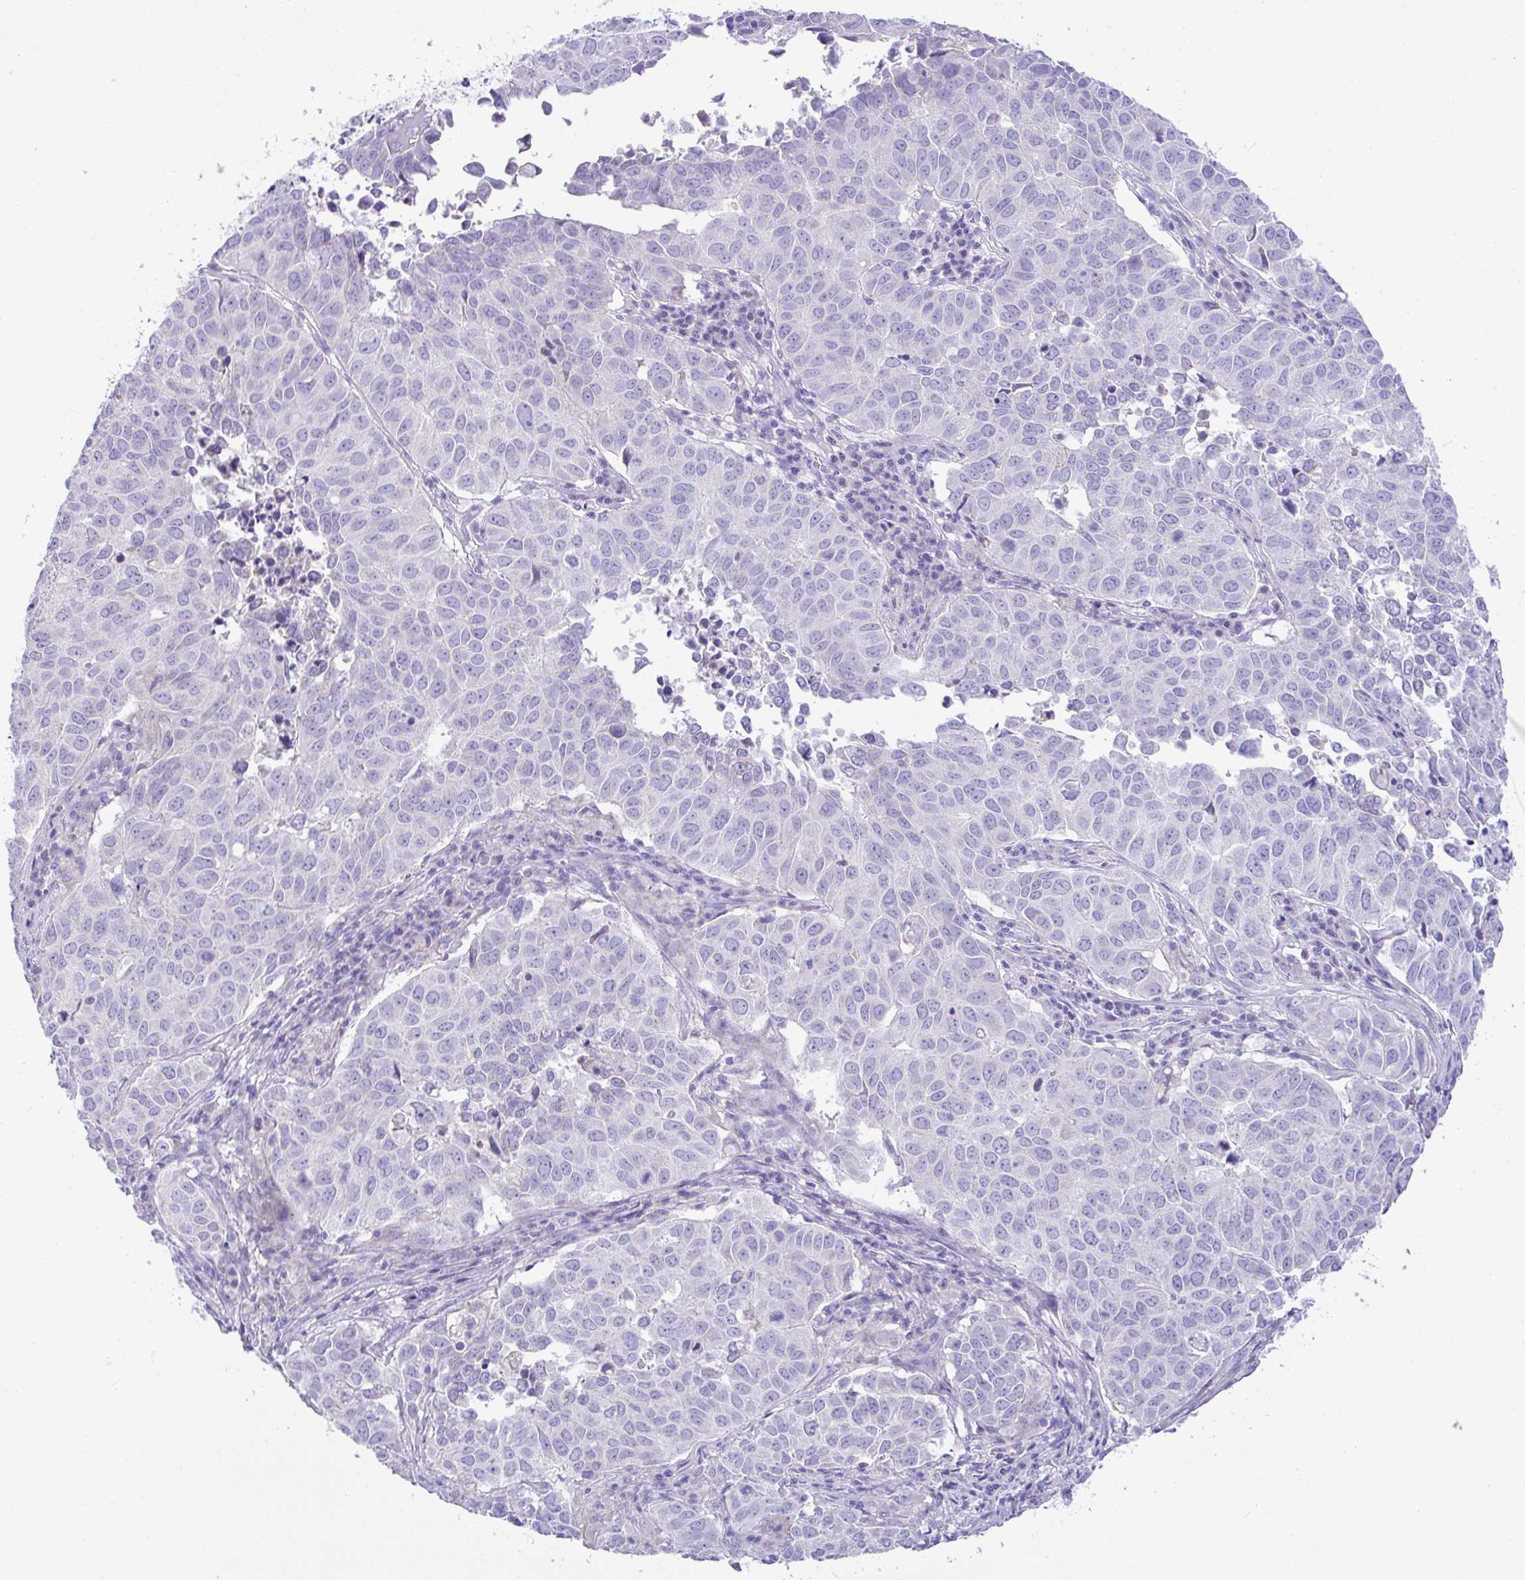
{"staining": {"intensity": "negative", "quantity": "none", "location": "none"}, "tissue": "lung cancer", "cell_type": "Tumor cells", "image_type": "cancer", "snomed": [{"axis": "morphology", "description": "Adenocarcinoma, NOS"}, {"axis": "topography", "description": "Lung"}], "caption": "Lung cancer stained for a protein using immunohistochemistry shows no staining tumor cells.", "gene": "NLRP8", "patient": {"sex": "female", "age": 50}}